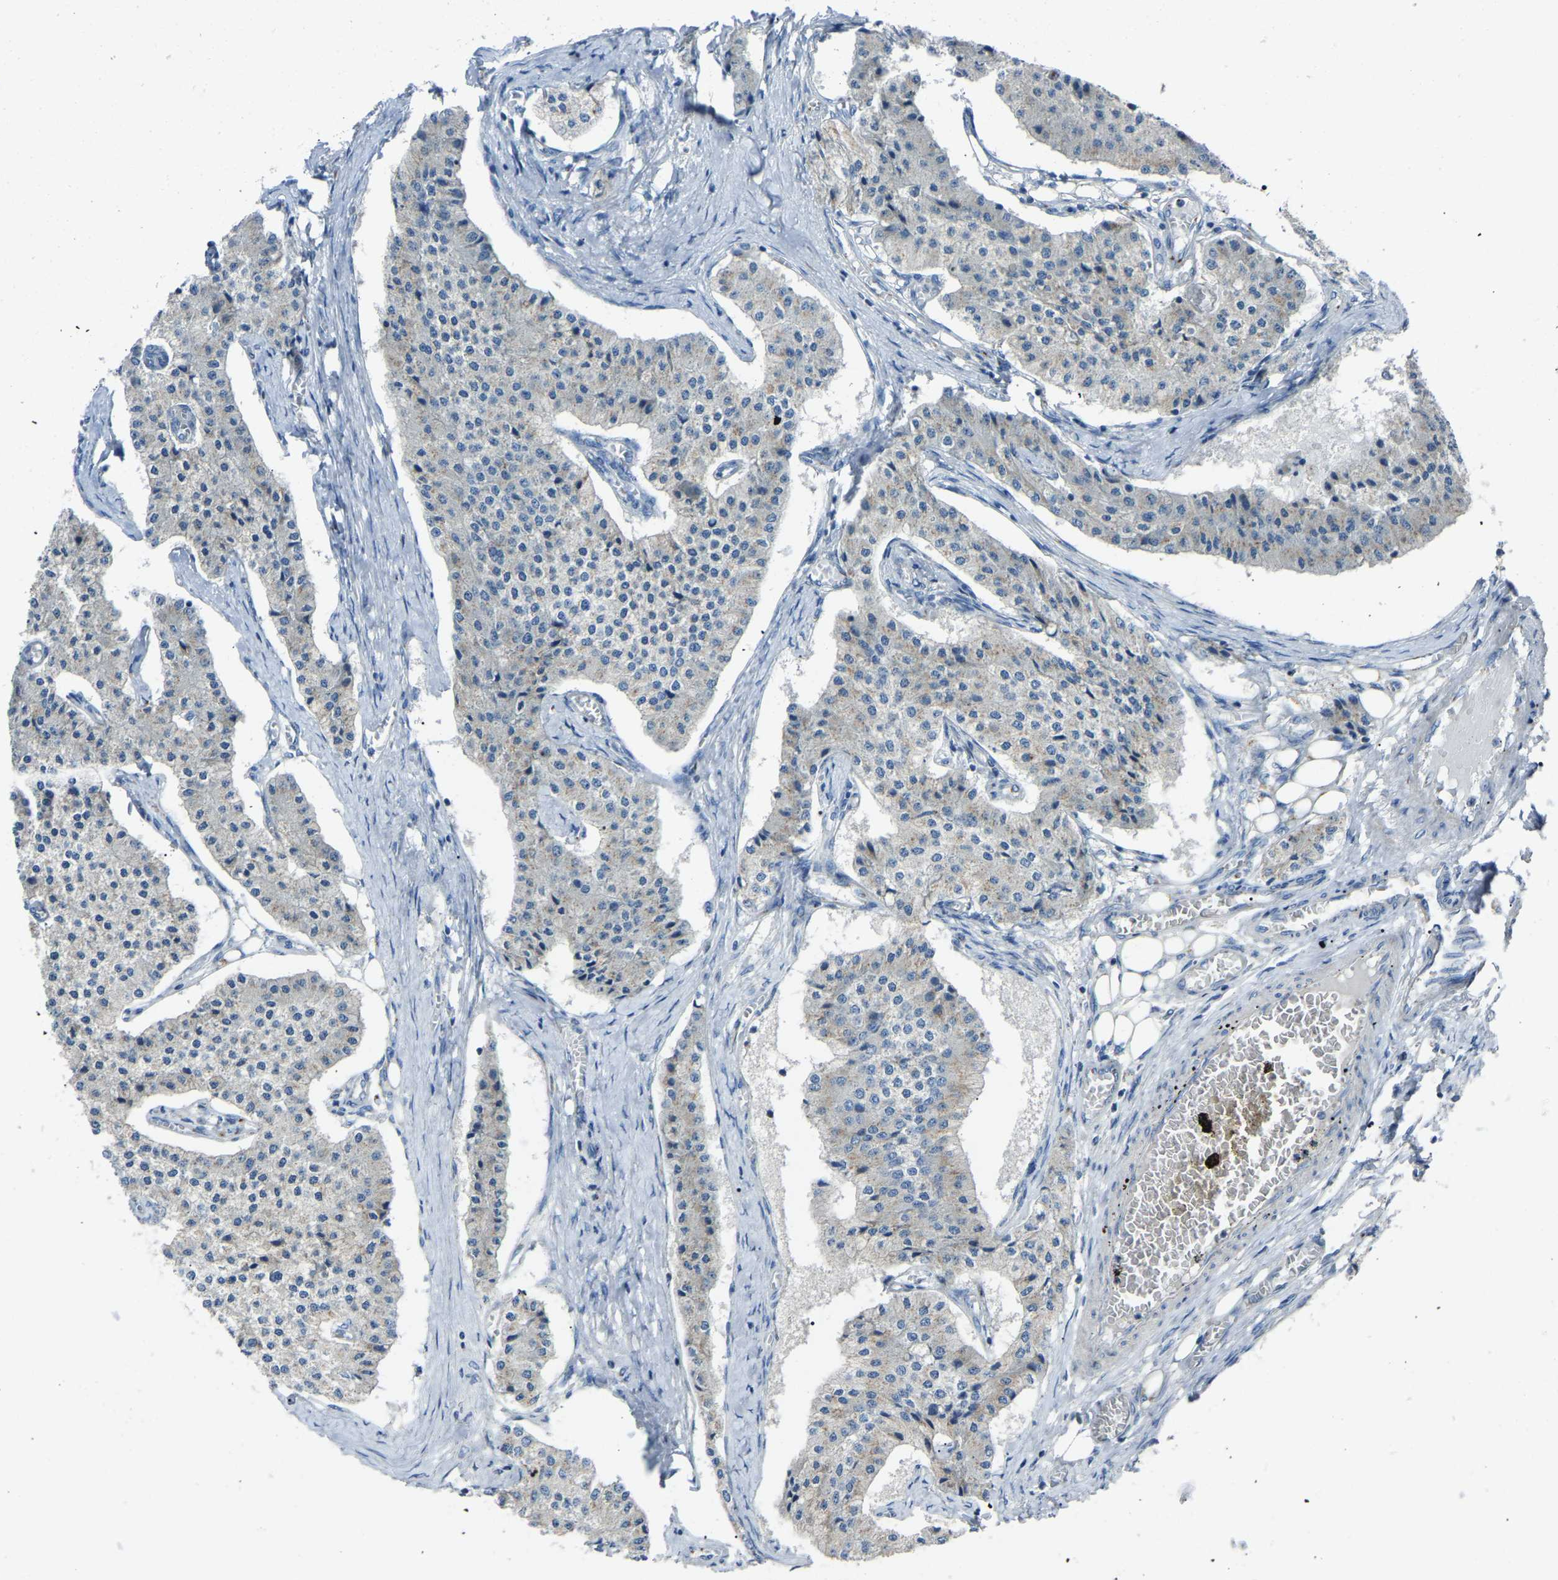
{"staining": {"intensity": "weak", "quantity": "<25%", "location": "cytoplasmic/membranous"}, "tissue": "carcinoid", "cell_type": "Tumor cells", "image_type": "cancer", "snomed": [{"axis": "morphology", "description": "Carcinoid, malignant, NOS"}, {"axis": "topography", "description": "Colon"}], "caption": "High magnification brightfield microscopy of malignant carcinoid stained with DAB (brown) and counterstained with hematoxylin (blue): tumor cells show no significant positivity.", "gene": "CANT1", "patient": {"sex": "female", "age": 52}}